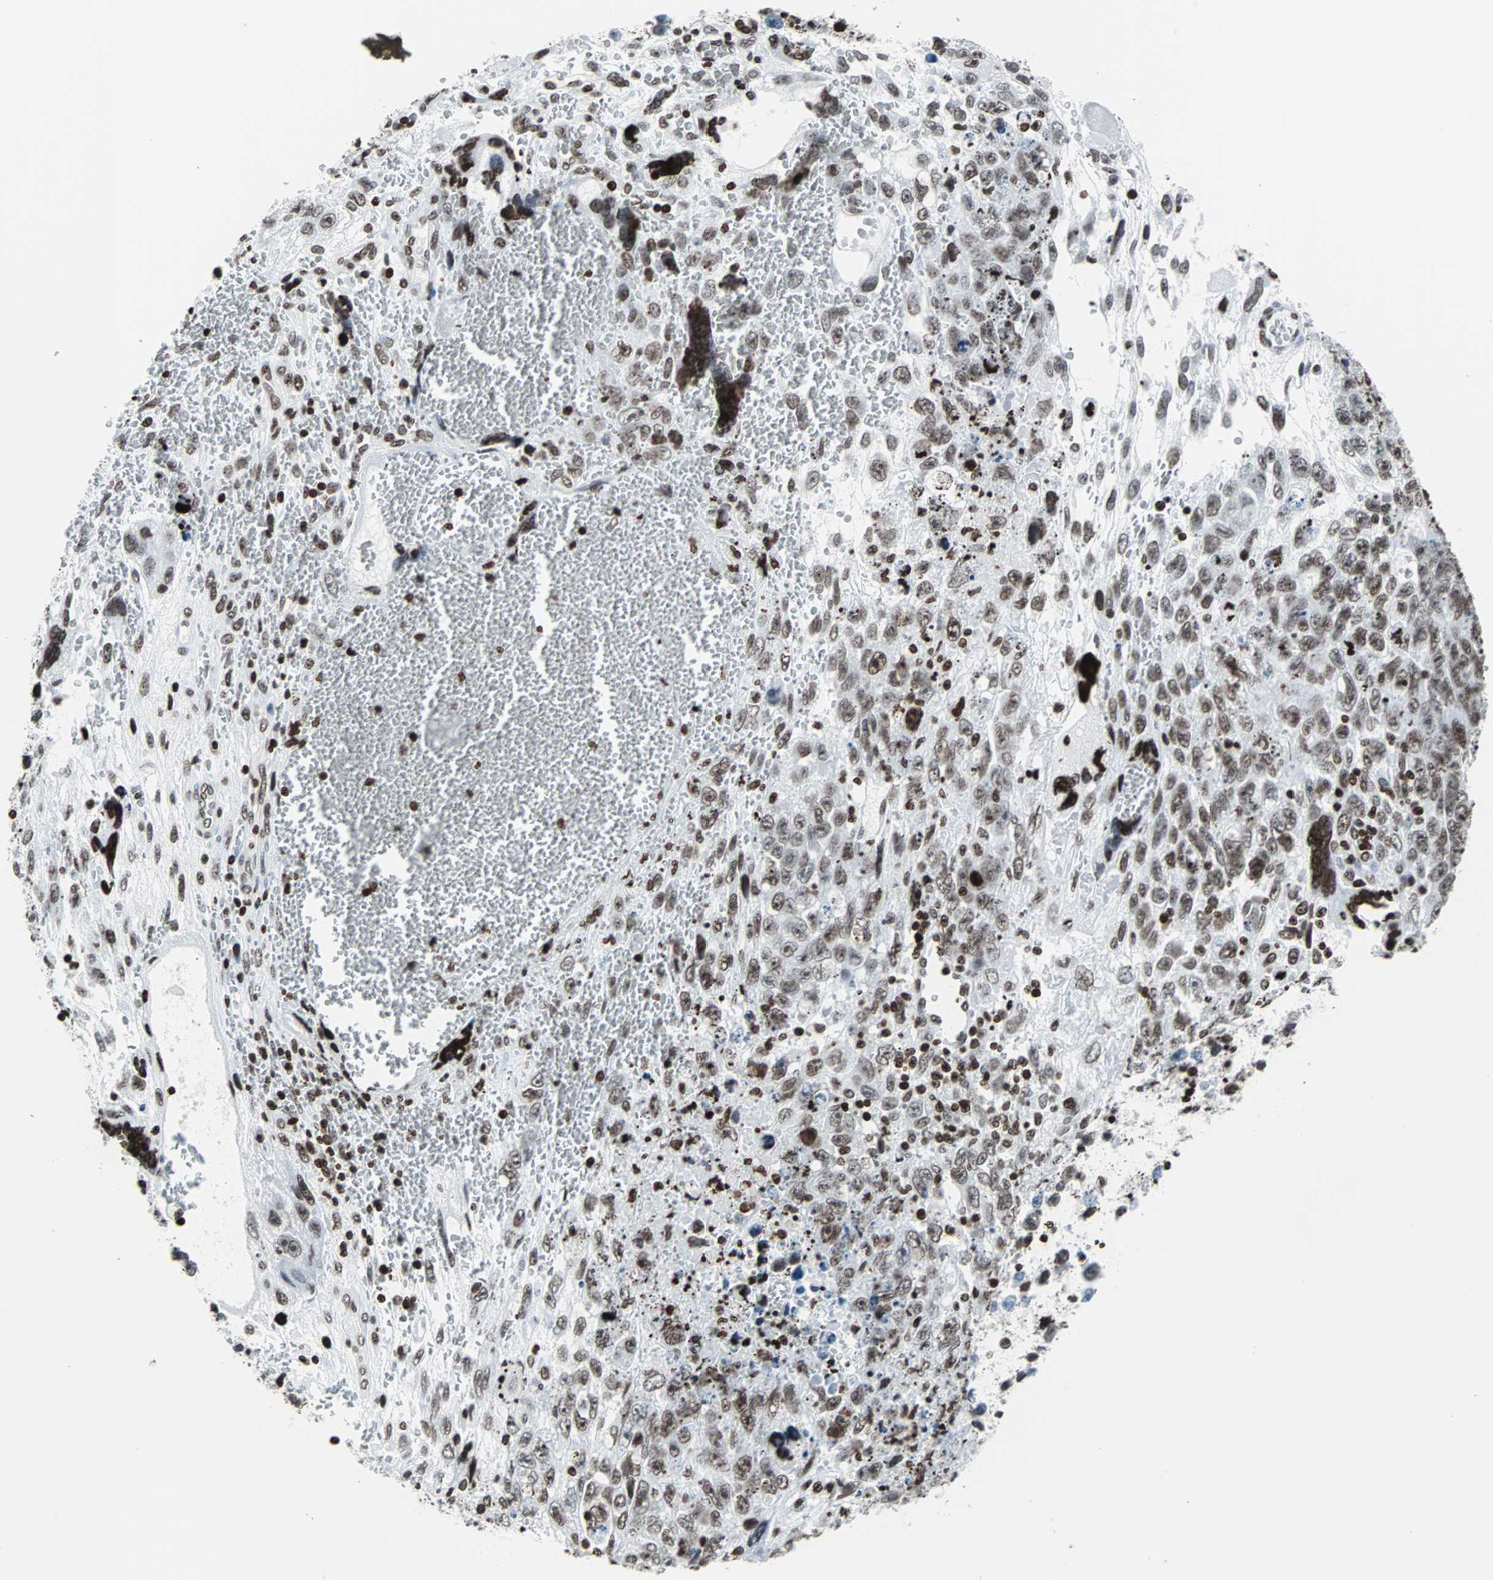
{"staining": {"intensity": "moderate", "quantity": ">75%", "location": "nuclear"}, "tissue": "testis cancer", "cell_type": "Tumor cells", "image_type": "cancer", "snomed": [{"axis": "morphology", "description": "Carcinoma, Embryonal, NOS"}, {"axis": "topography", "description": "Testis"}], "caption": "A micrograph of testis cancer (embryonal carcinoma) stained for a protein reveals moderate nuclear brown staining in tumor cells.", "gene": "H2BC18", "patient": {"sex": "male", "age": 28}}